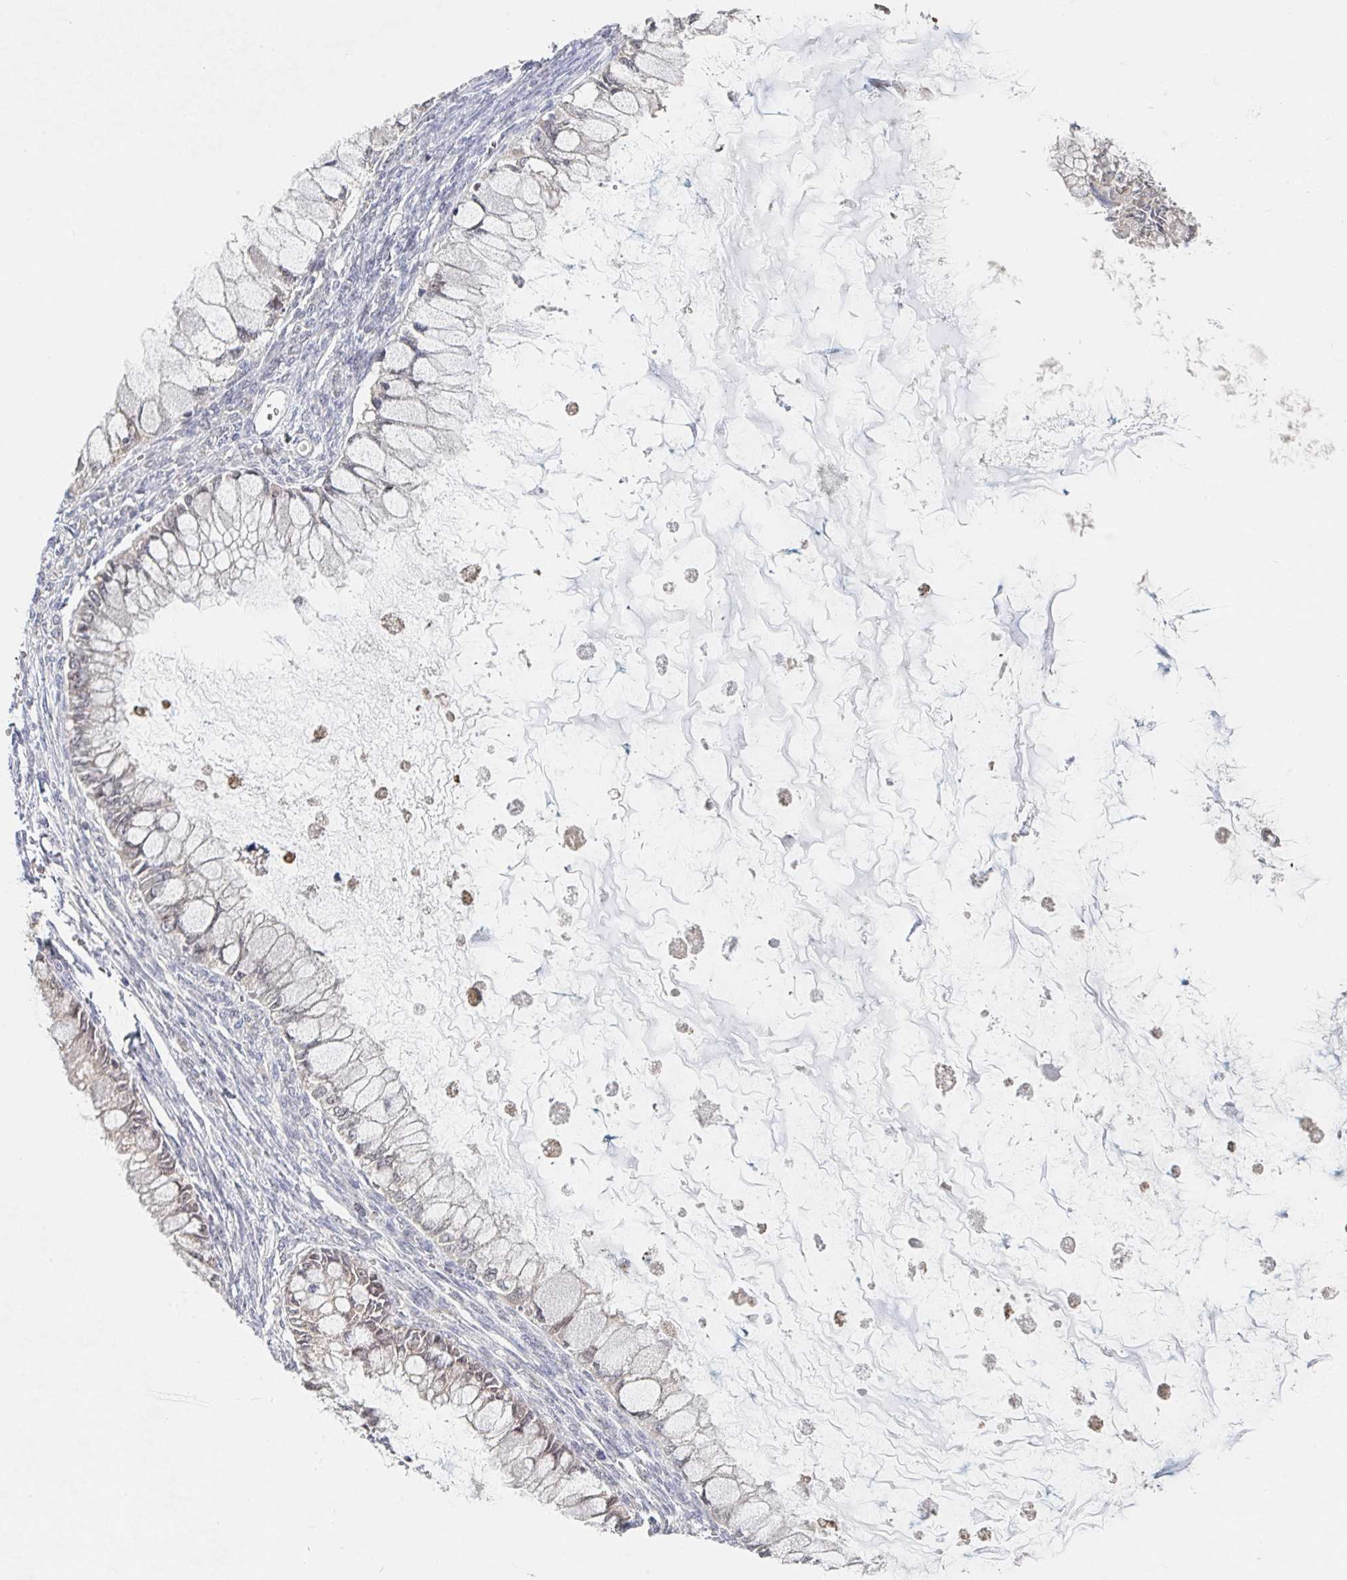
{"staining": {"intensity": "negative", "quantity": "none", "location": "none"}, "tissue": "ovarian cancer", "cell_type": "Tumor cells", "image_type": "cancer", "snomed": [{"axis": "morphology", "description": "Cystadenocarcinoma, mucinous, NOS"}, {"axis": "topography", "description": "Ovary"}], "caption": "Ovarian cancer (mucinous cystadenocarcinoma) was stained to show a protein in brown. There is no significant expression in tumor cells.", "gene": "CHD2", "patient": {"sex": "female", "age": 34}}